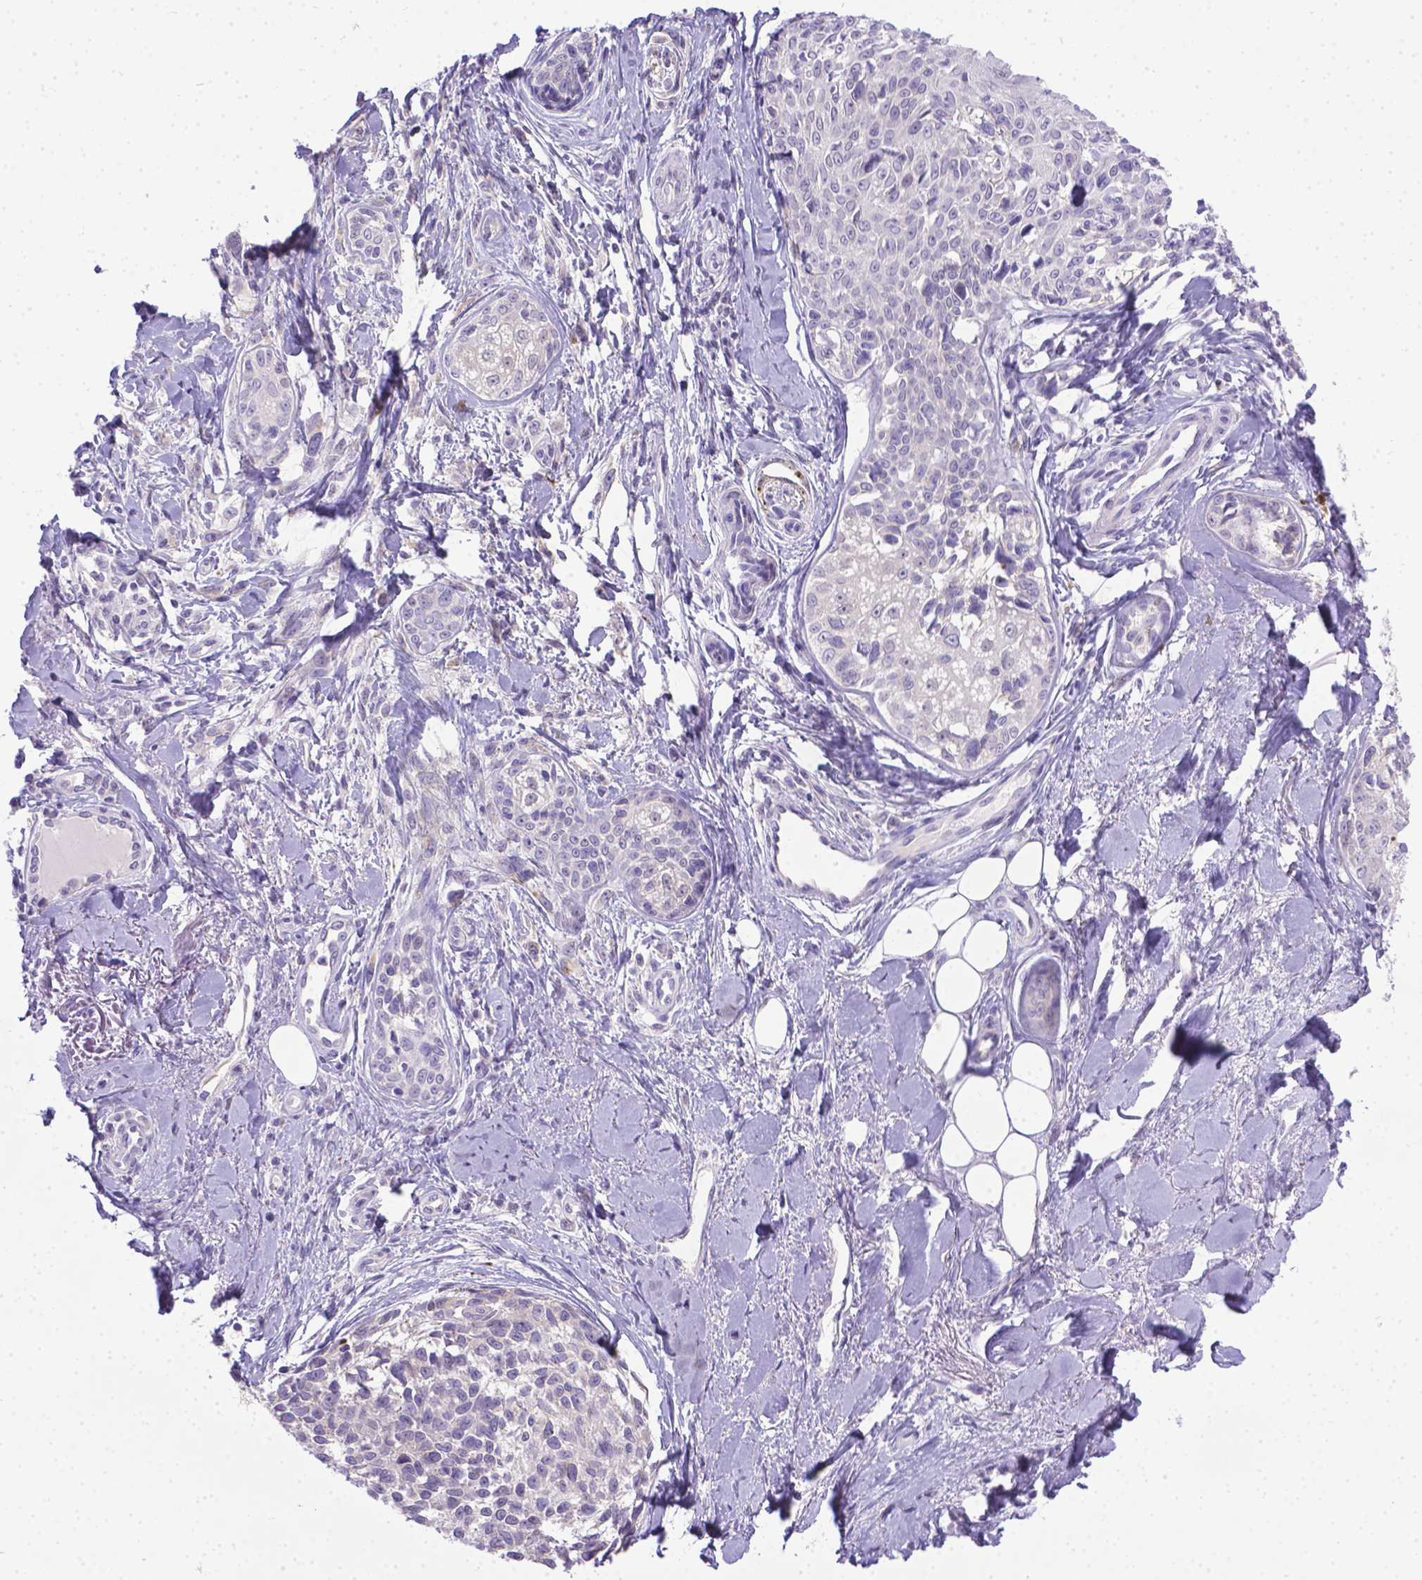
{"staining": {"intensity": "negative", "quantity": "none", "location": "none"}, "tissue": "melanoma", "cell_type": "Tumor cells", "image_type": "cancer", "snomed": [{"axis": "morphology", "description": "Malignant melanoma, NOS"}, {"axis": "topography", "description": "Skin"}], "caption": "This is an IHC image of human malignant melanoma. There is no positivity in tumor cells.", "gene": "TTLL6", "patient": {"sex": "female", "age": 86}}